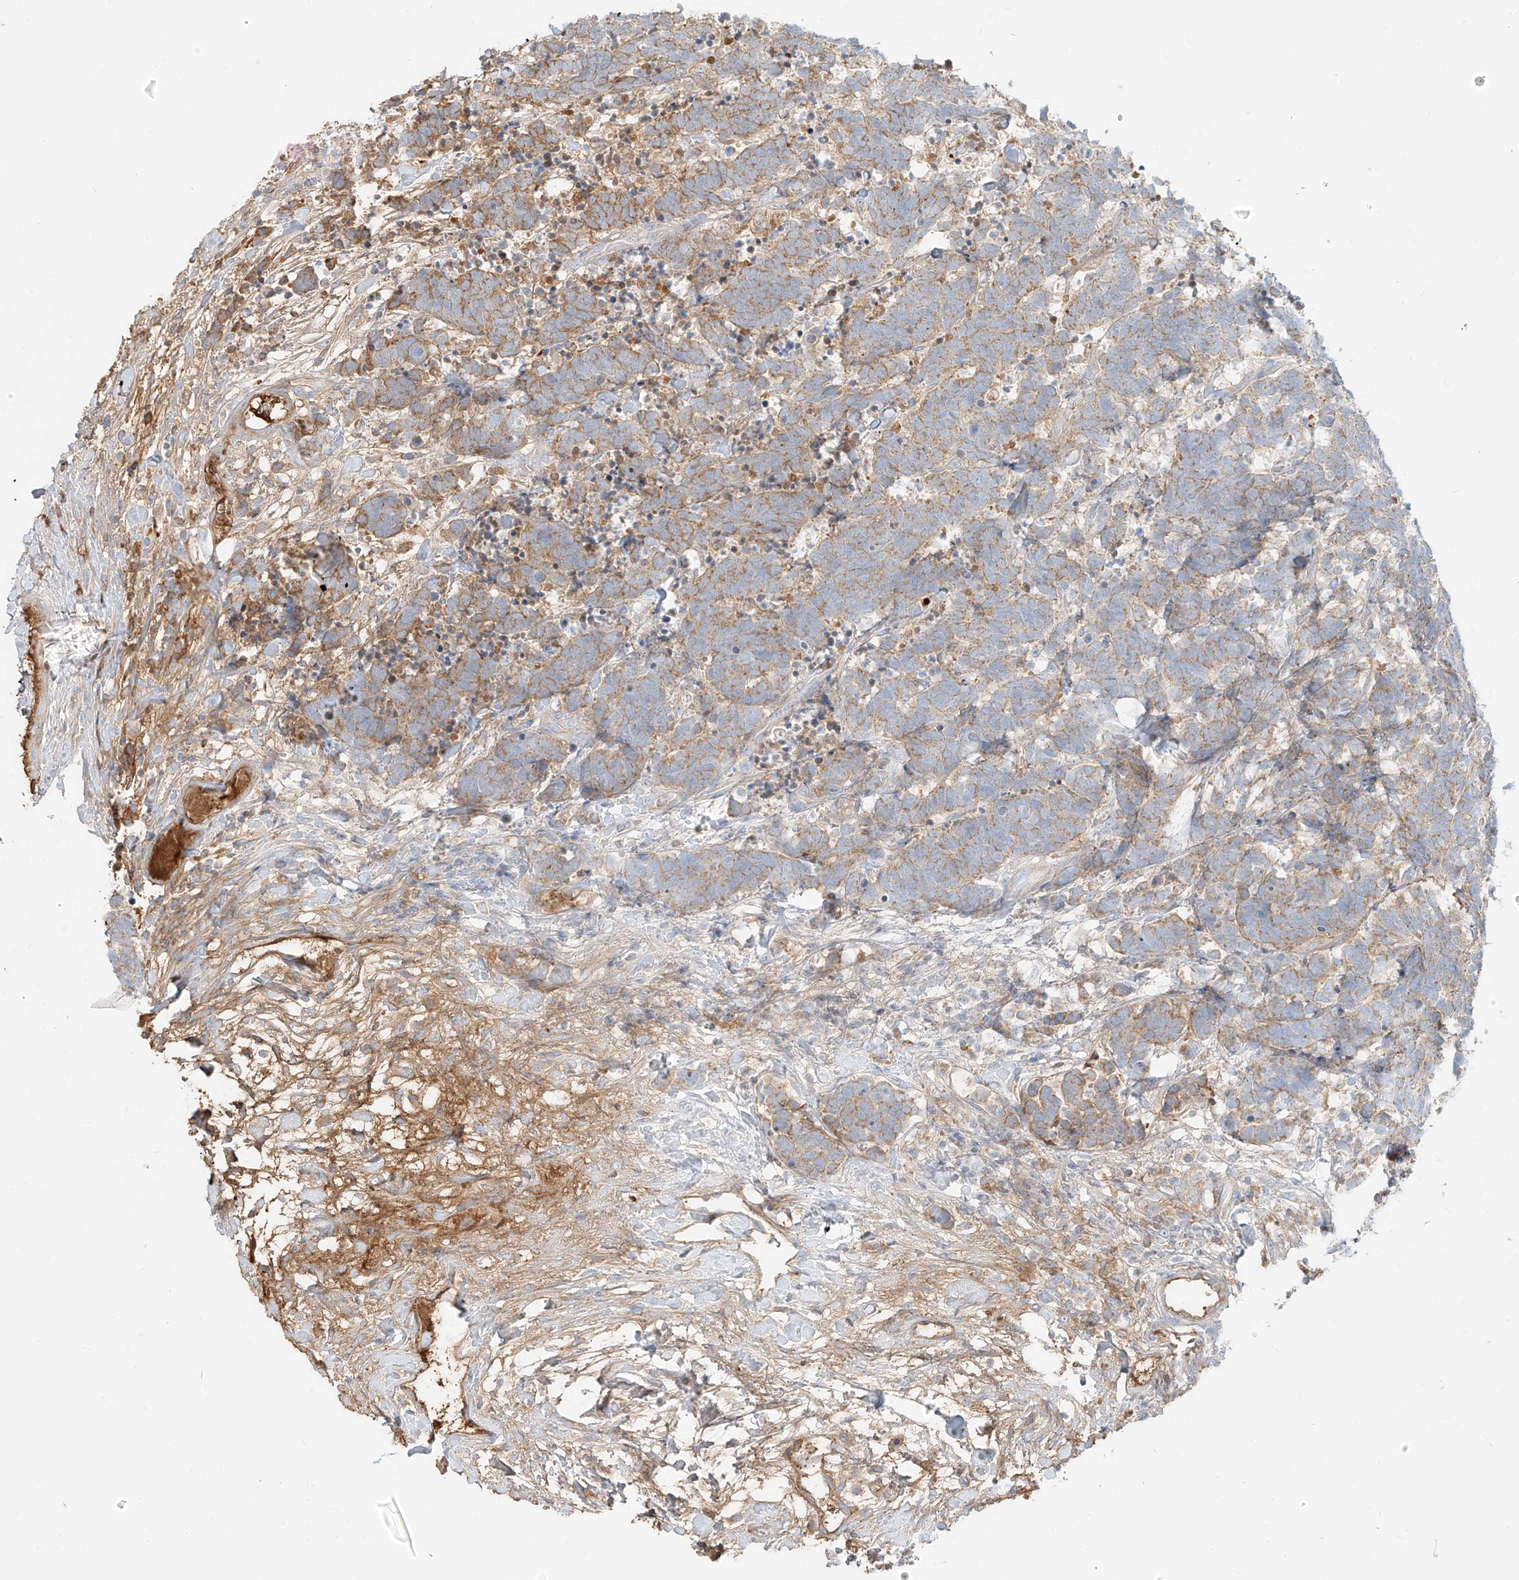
{"staining": {"intensity": "moderate", "quantity": "<25%", "location": "cytoplasmic/membranous"}, "tissue": "carcinoid", "cell_type": "Tumor cells", "image_type": "cancer", "snomed": [{"axis": "morphology", "description": "Carcinoma, NOS"}, {"axis": "morphology", "description": "Carcinoid, malignant, NOS"}, {"axis": "topography", "description": "Urinary bladder"}], "caption": "Moderate cytoplasmic/membranous expression for a protein is present in about <25% of tumor cells of carcinoid using IHC.", "gene": "OCSTAMP", "patient": {"sex": "male", "age": 57}}